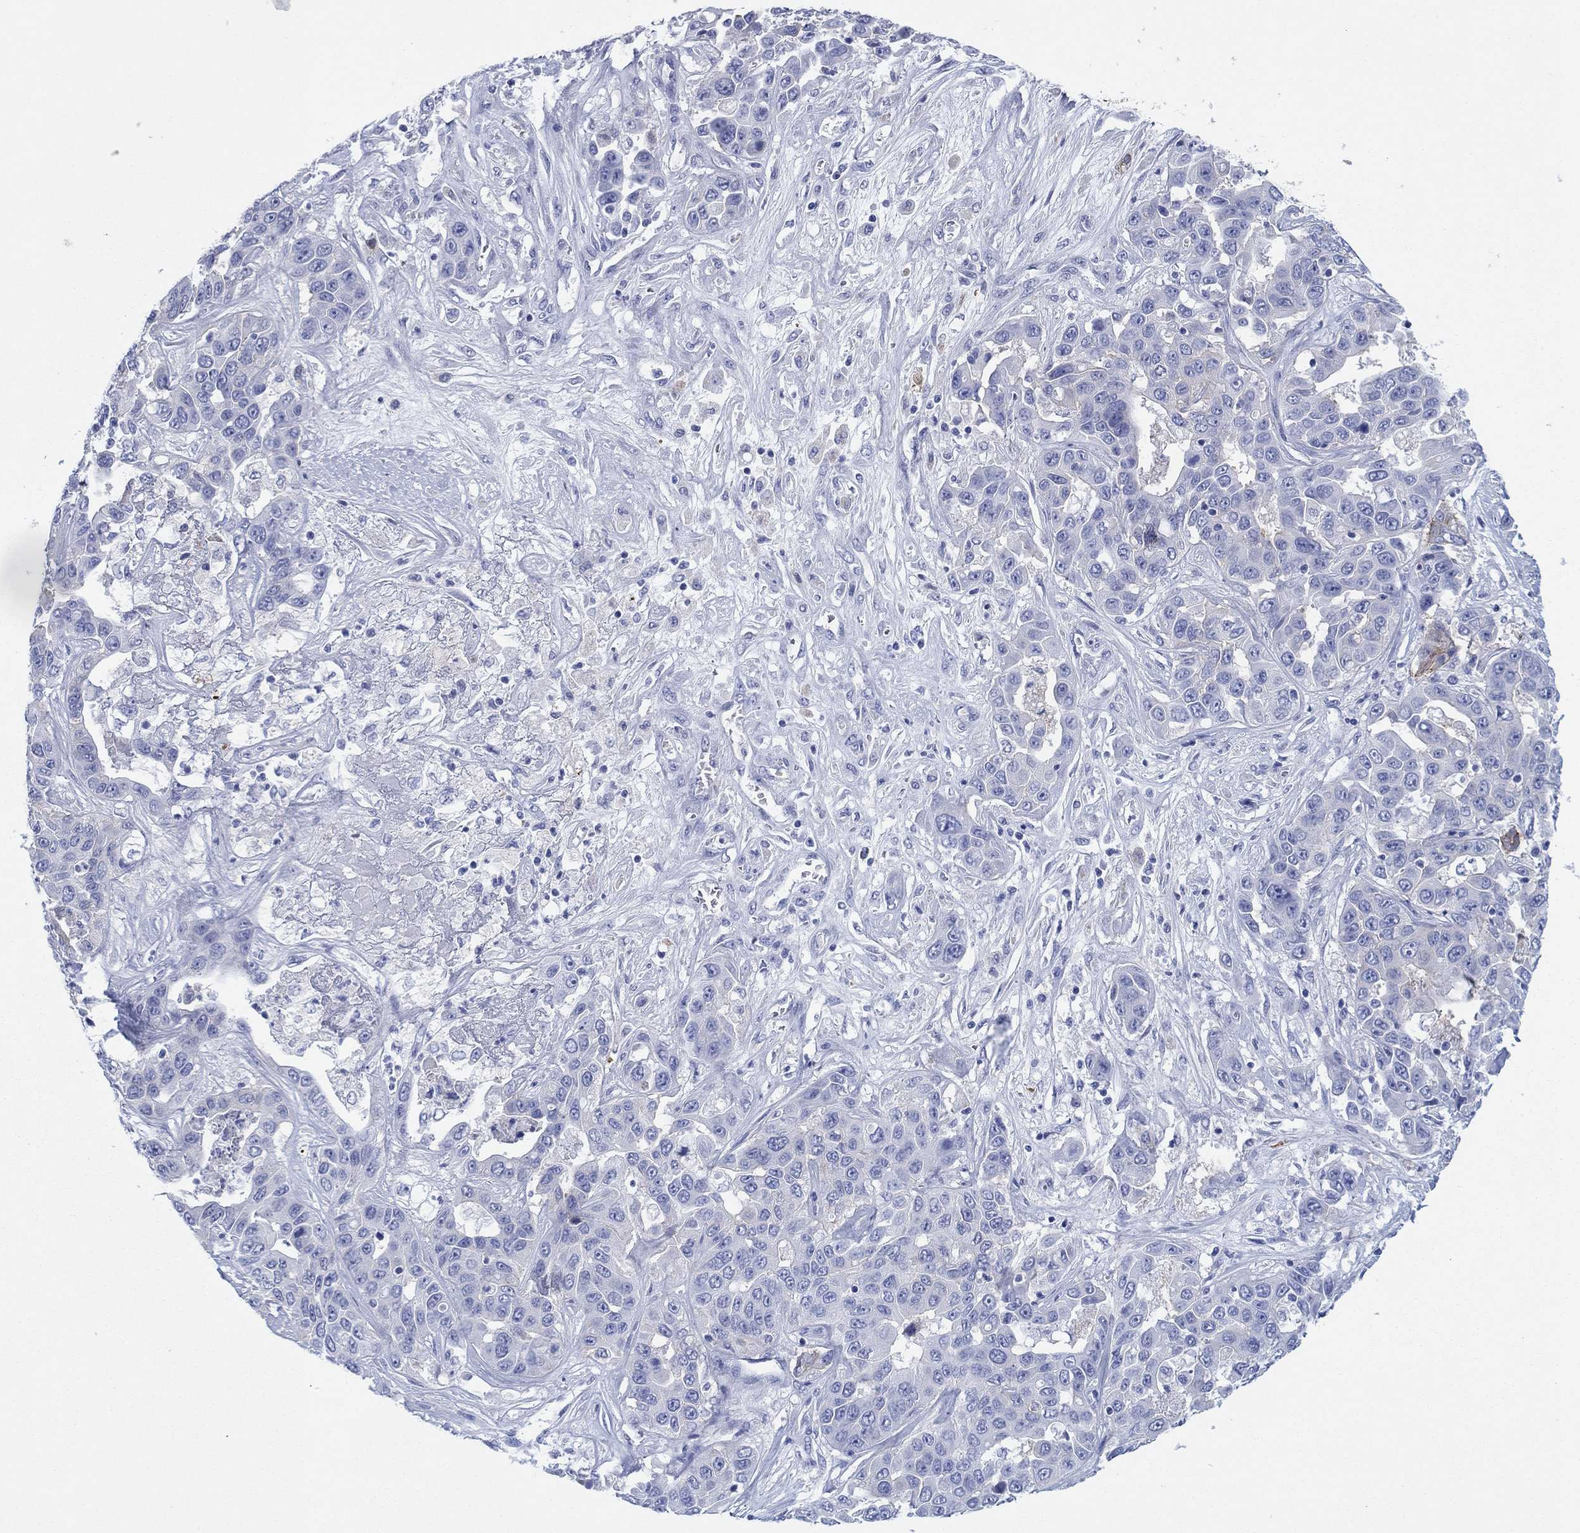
{"staining": {"intensity": "negative", "quantity": "none", "location": "none"}, "tissue": "liver cancer", "cell_type": "Tumor cells", "image_type": "cancer", "snomed": [{"axis": "morphology", "description": "Cholangiocarcinoma"}, {"axis": "topography", "description": "Liver"}], "caption": "This is a image of immunohistochemistry staining of liver cholangiocarcinoma, which shows no expression in tumor cells.", "gene": "ATP1B1", "patient": {"sex": "female", "age": 52}}